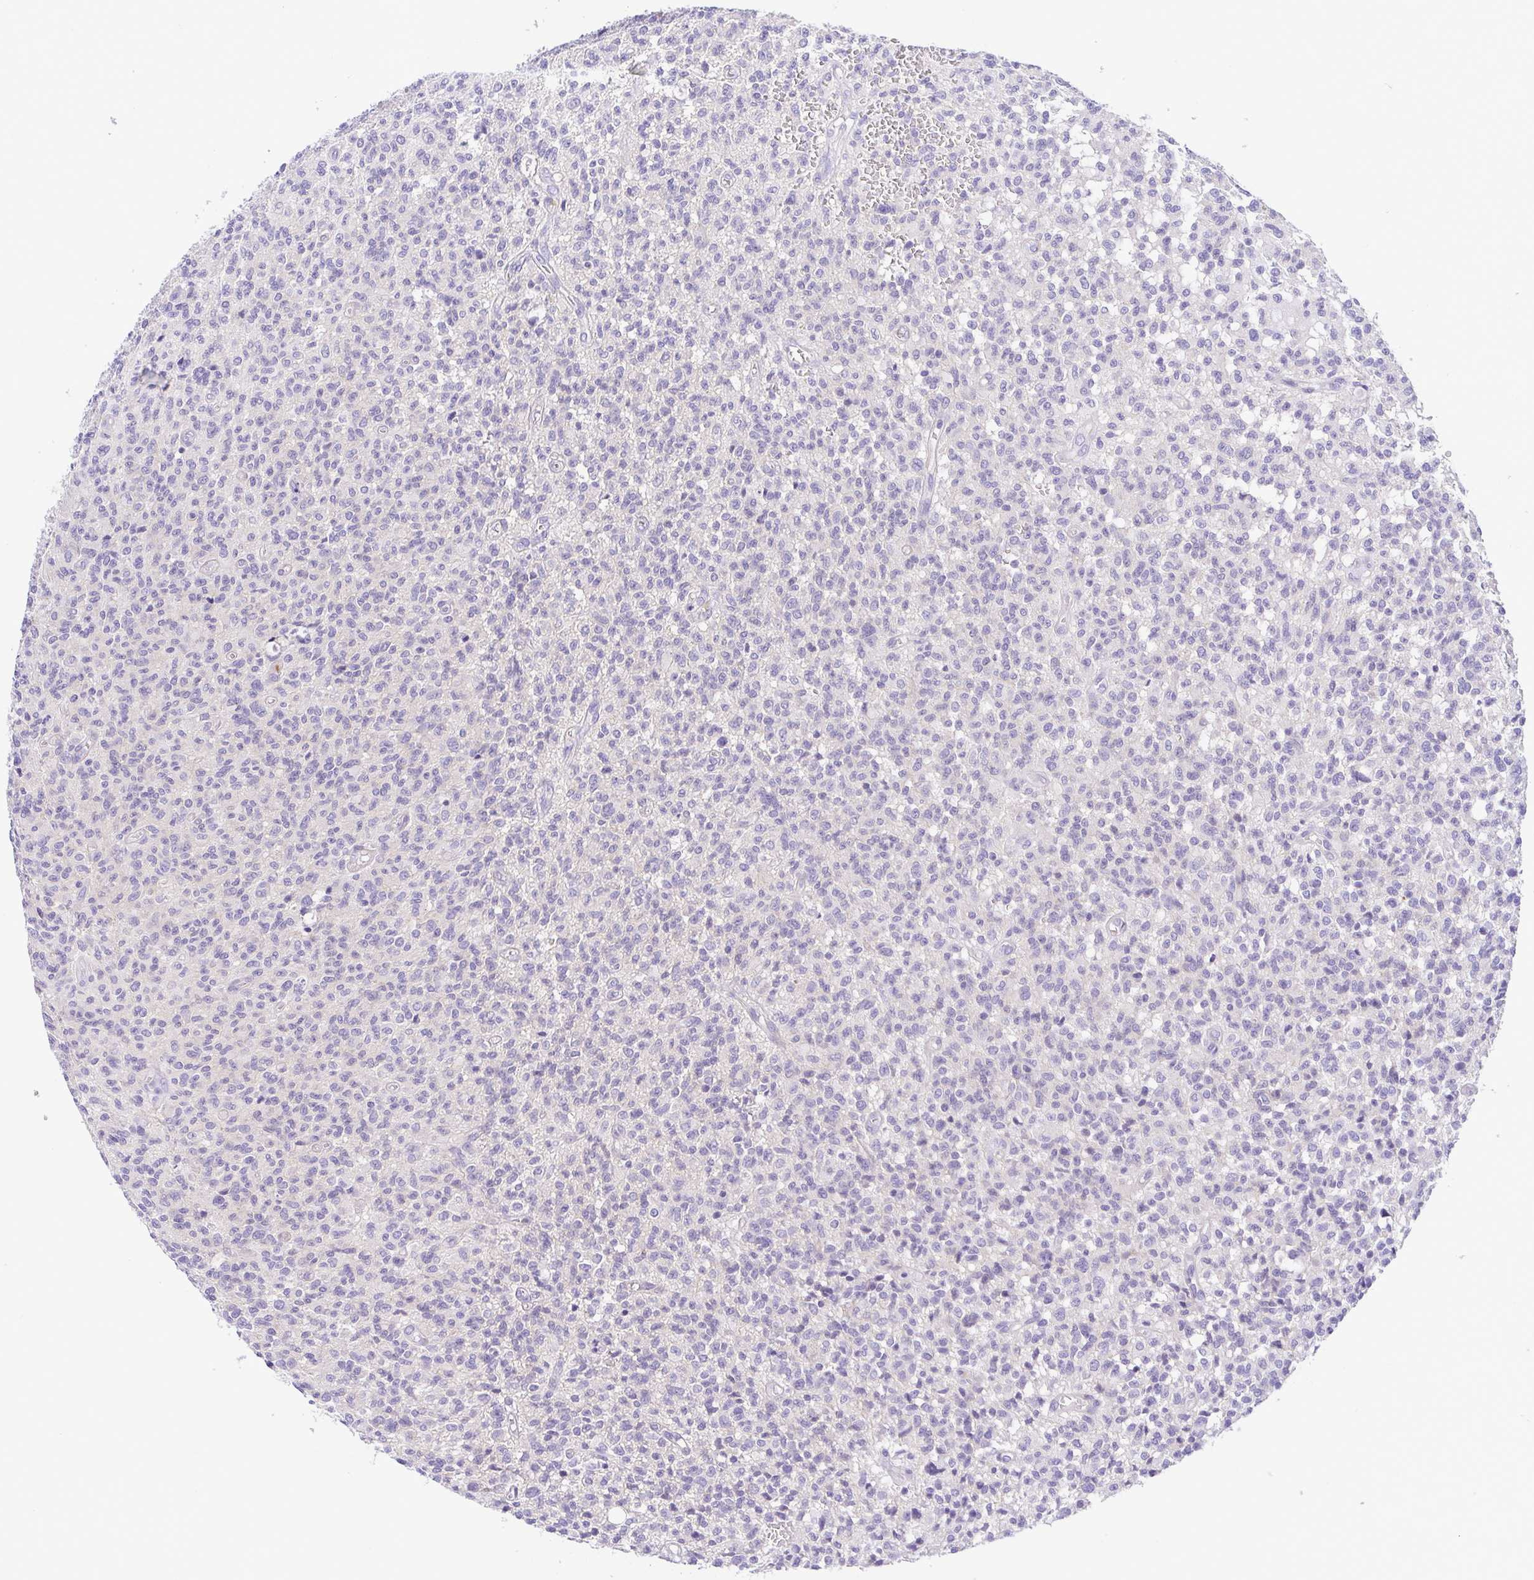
{"staining": {"intensity": "negative", "quantity": "none", "location": "none"}, "tissue": "glioma", "cell_type": "Tumor cells", "image_type": "cancer", "snomed": [{"axis": "morphology", "description": "Glioma, malignant, Low grade"}, {"axis": "topography", "description": "Brain"}], "caption": "Immunohistochemistry of human glioma displays no staining in tumor cells. (DAB IHC with hematoxylin counter stain).", "gene": "GPR182", "patient": {"sex": "male", "age": 64}}